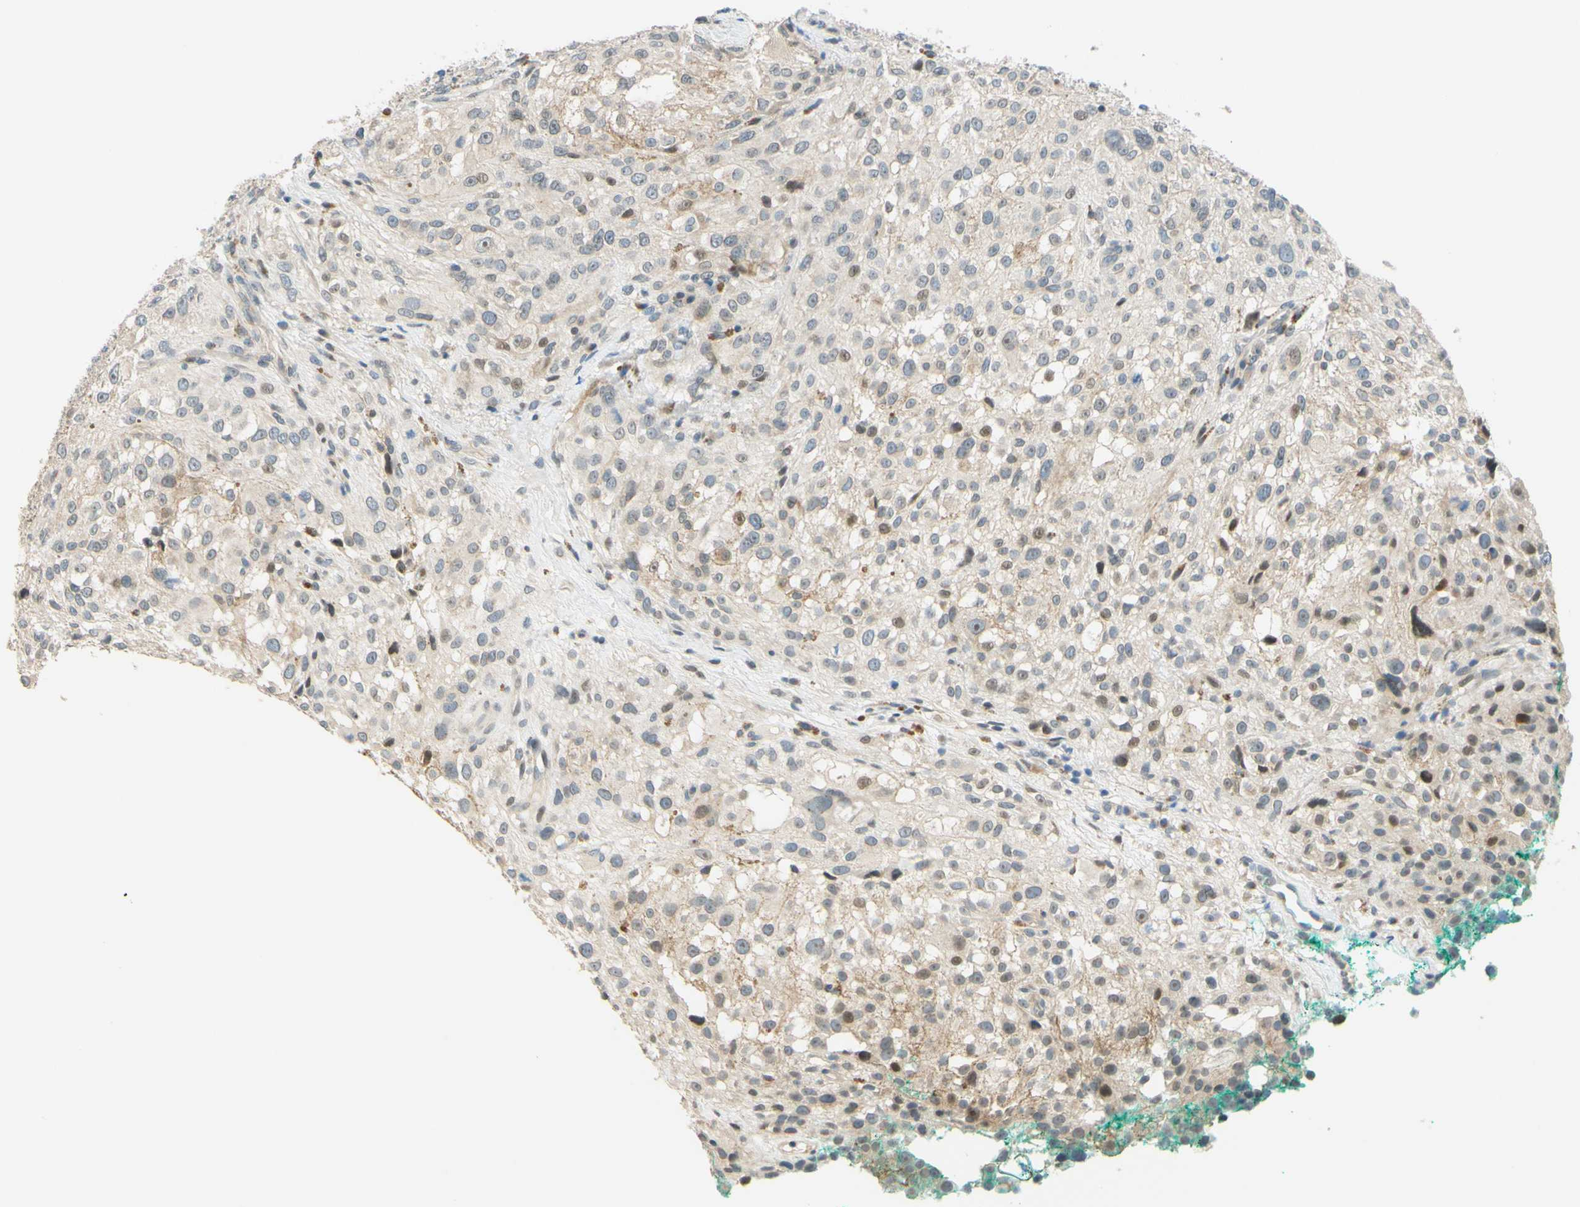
{"staining": {"intensity": "weak", "quantity": "<25%", "location": "nuclear"}, "tissue": "melanoma", "cell_type": "Tumor cells", "image_type": "cancer", "snomed": [{"axis": "morphology", "description": "Necrosis, NOS"}, {"axis": "morphology", "description": "Malignant melanoma, NOS"}, {"axis": "topography", "description": "Skin"}], "caption": "An IHC photomicrograph of malignant melanoma is shown. There is no staining in tumor cells of malignant melanoma.", "gene": "C2CD2L", "patient": {"sex": "female", "age": 87}}